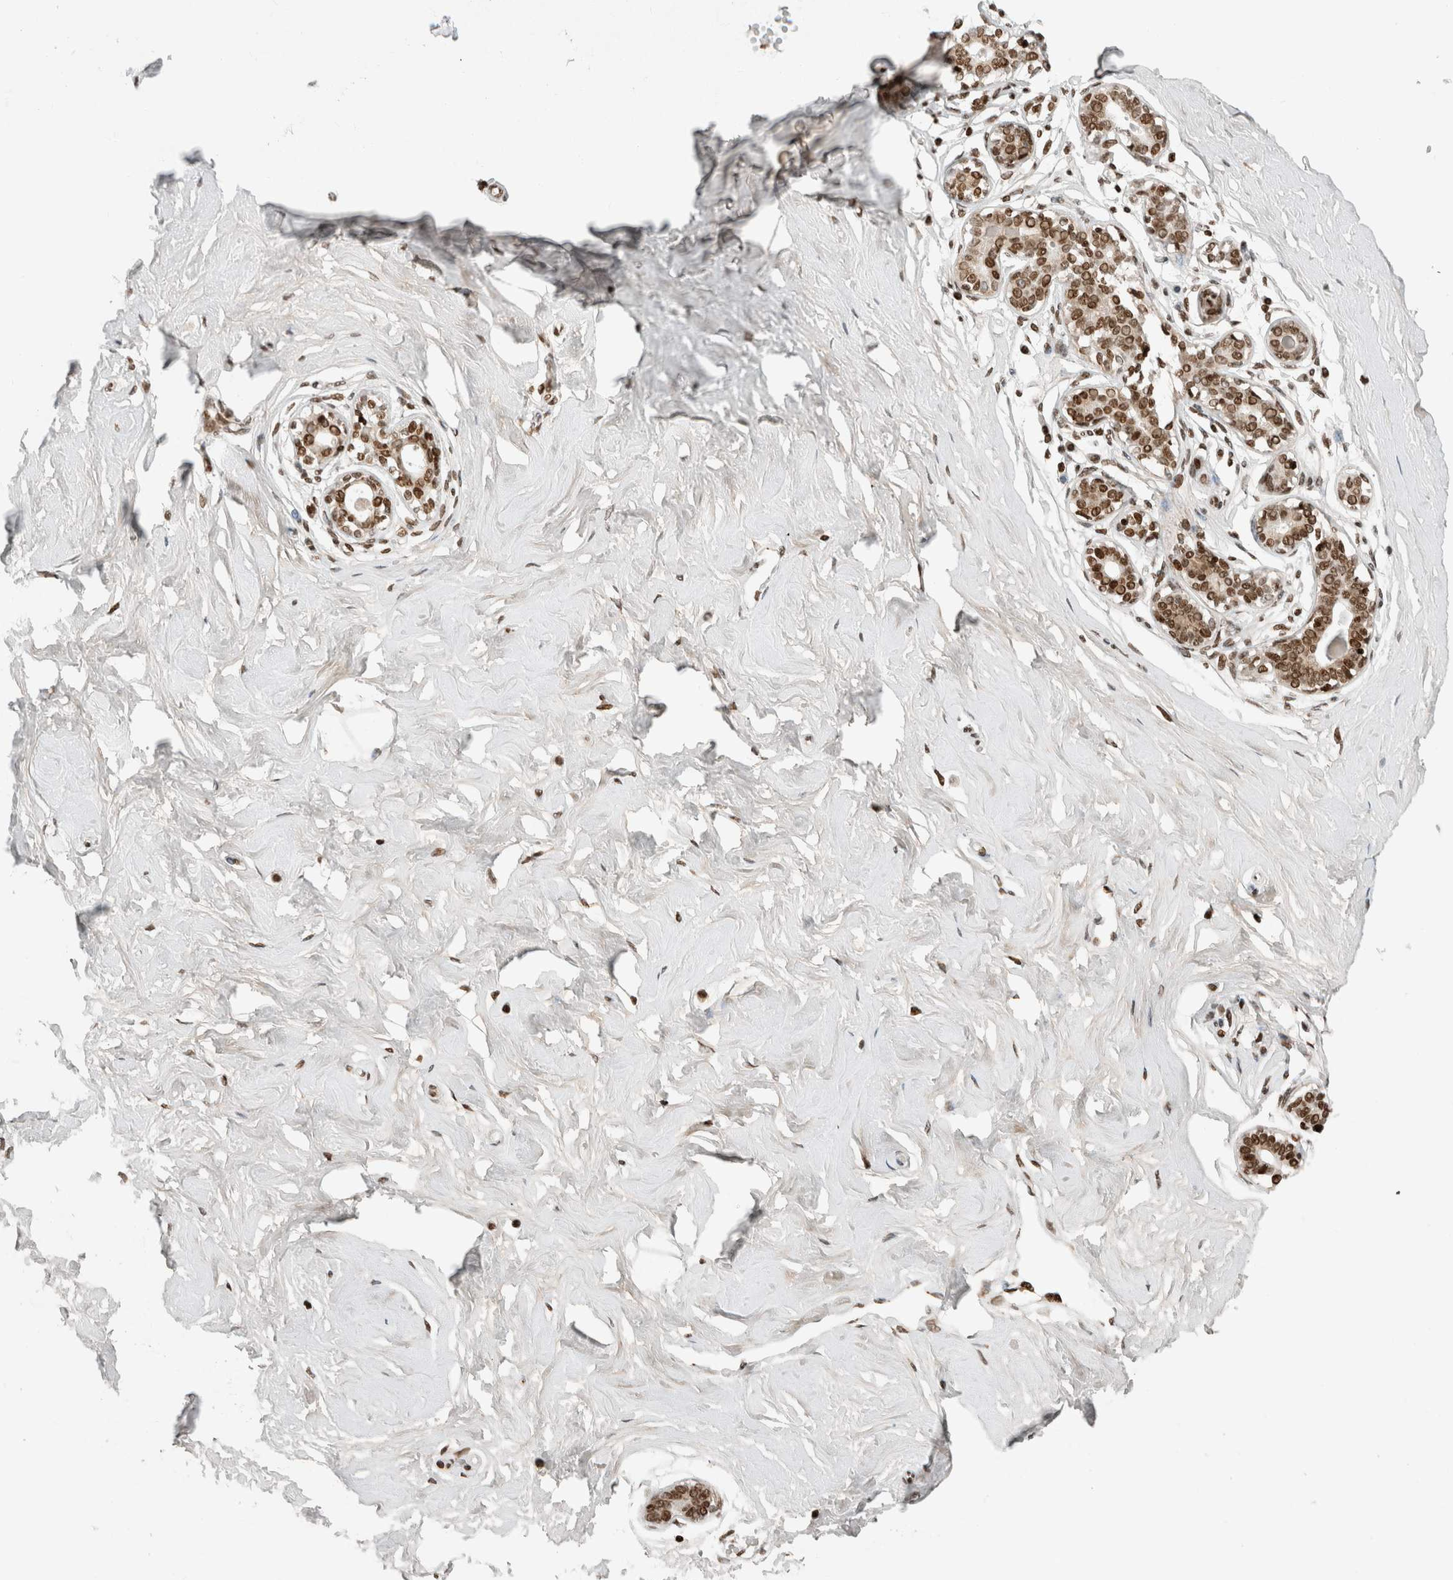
{"staining": {"intensity": "negative", "quantity": "none", "location": "none"}, "tissue": "breast", "cell_type": "Adipocytes", "image_type": "normal", "snomed": [{"axis": "morphology", "description": "Normal tissue, NOS"}, {"axis": "morphology", "description": "Adenoma, NOS"}, {"axis": "topography", "description": "Breast"}], "caption": "High magnification brightfield microscopy of unremarkable breast stained with DAB (3,3'-diaminobenzidine) (brown) and counterstained with hematoxylin (blue): adipocytes show no significant positivity. (Brightfield microscopy of DAB IHC at high magnification).", "gene": "GINS4", "patient": {"sex": "female", "age": 23}}